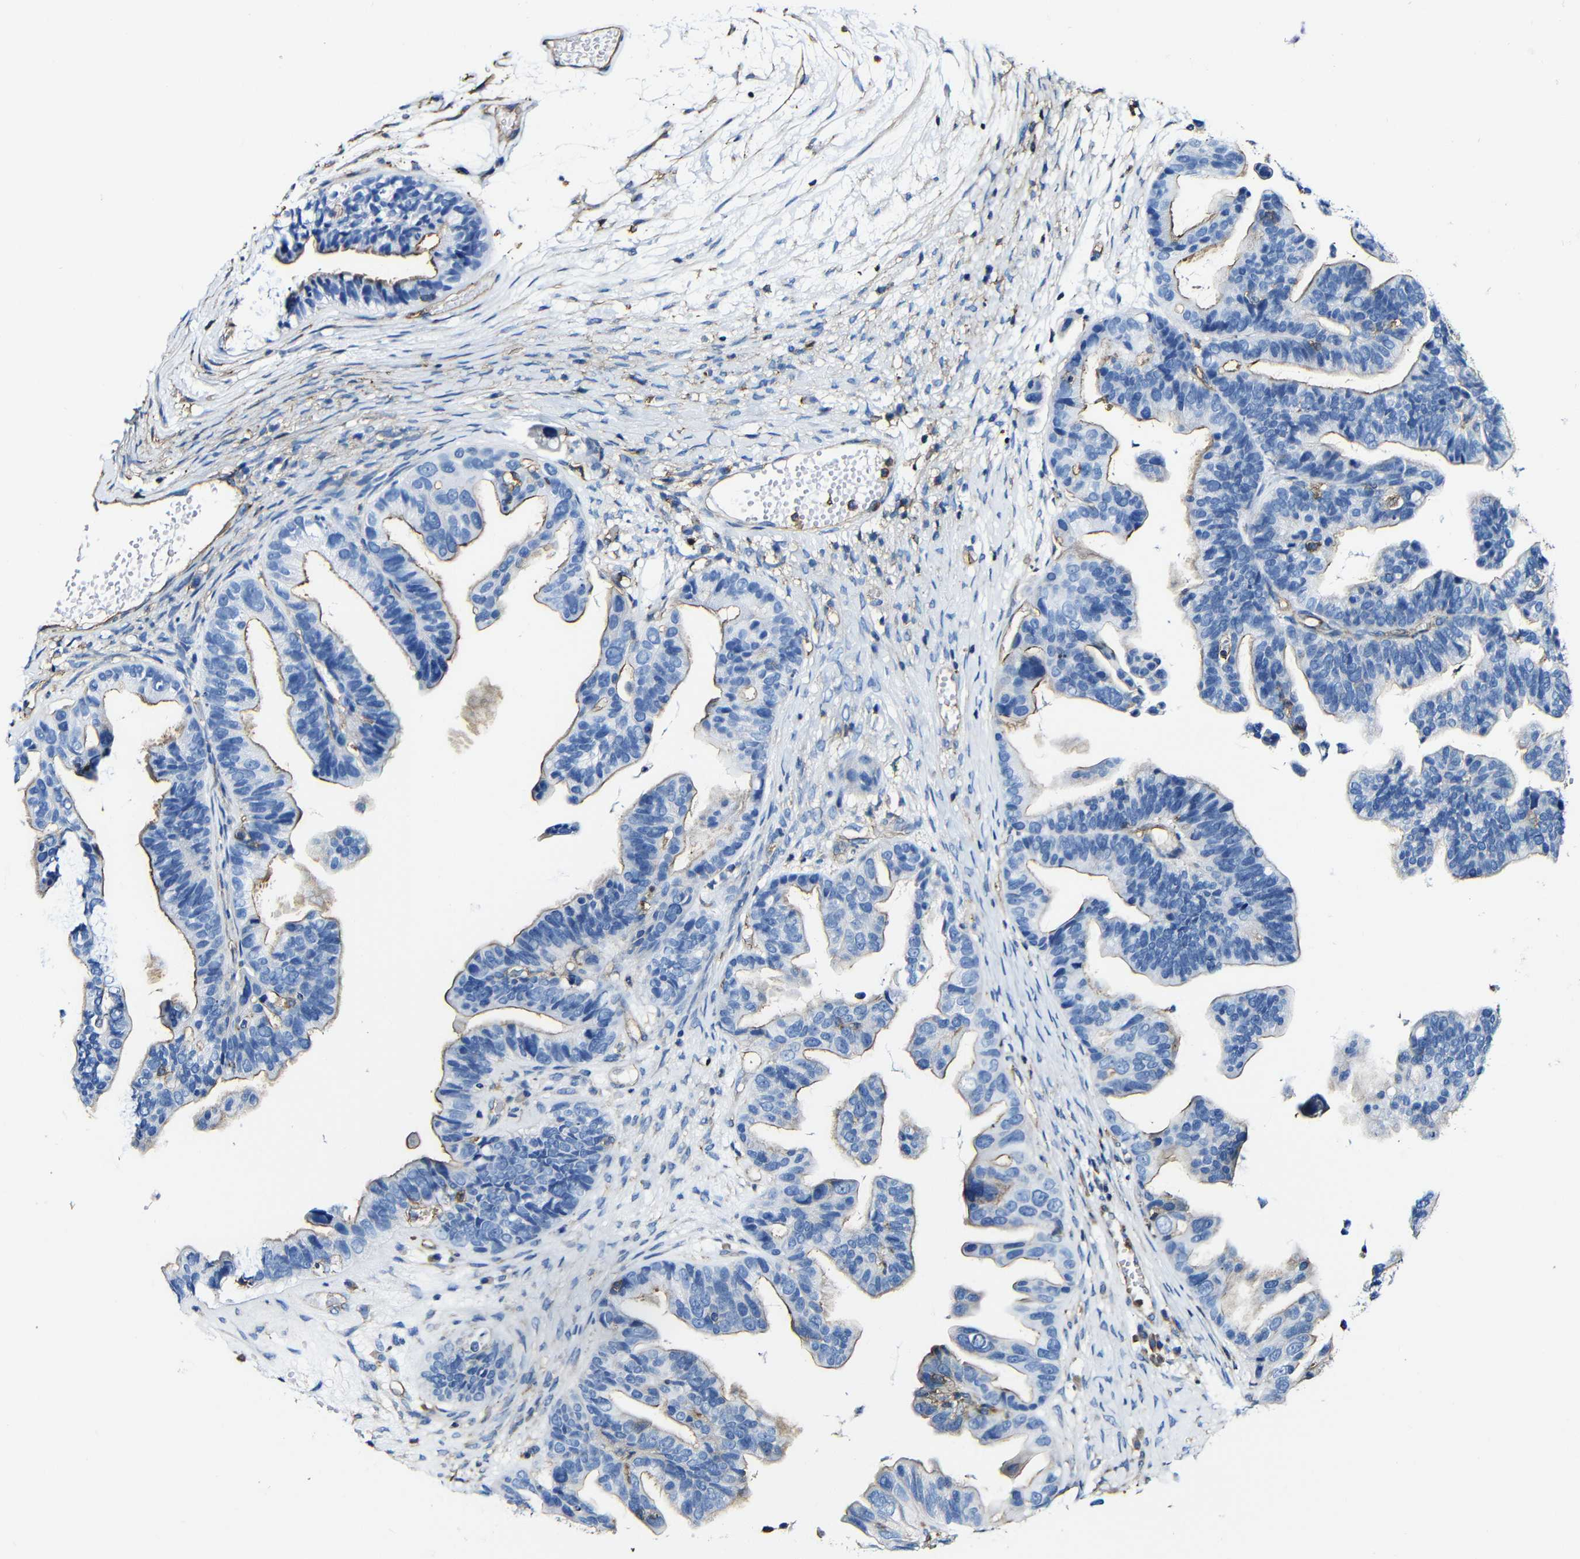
{"staining": {"intensity": "moderate", "quantity": "25%-75%", "location": "cytoplasmic/membranous"}, "tissue": "ovarian cancer", "cell_type": "Tumor cells", "image_type": "cancer", "snomed": [{"axis": "morphology", "description": "Cystadenocarcinoma, serous, NOS"}, {"axis": "topography", "description": "Ovary"}], "caption": "Approximately 25%-75% of tumor cells in human ovarian cancer demonstrate moderate cytoplasmic/membranous protein staining as visualized by brown immunohistochemical staining.", "gene": "MSN", "patient": {"sex": "female", "age": 56}}